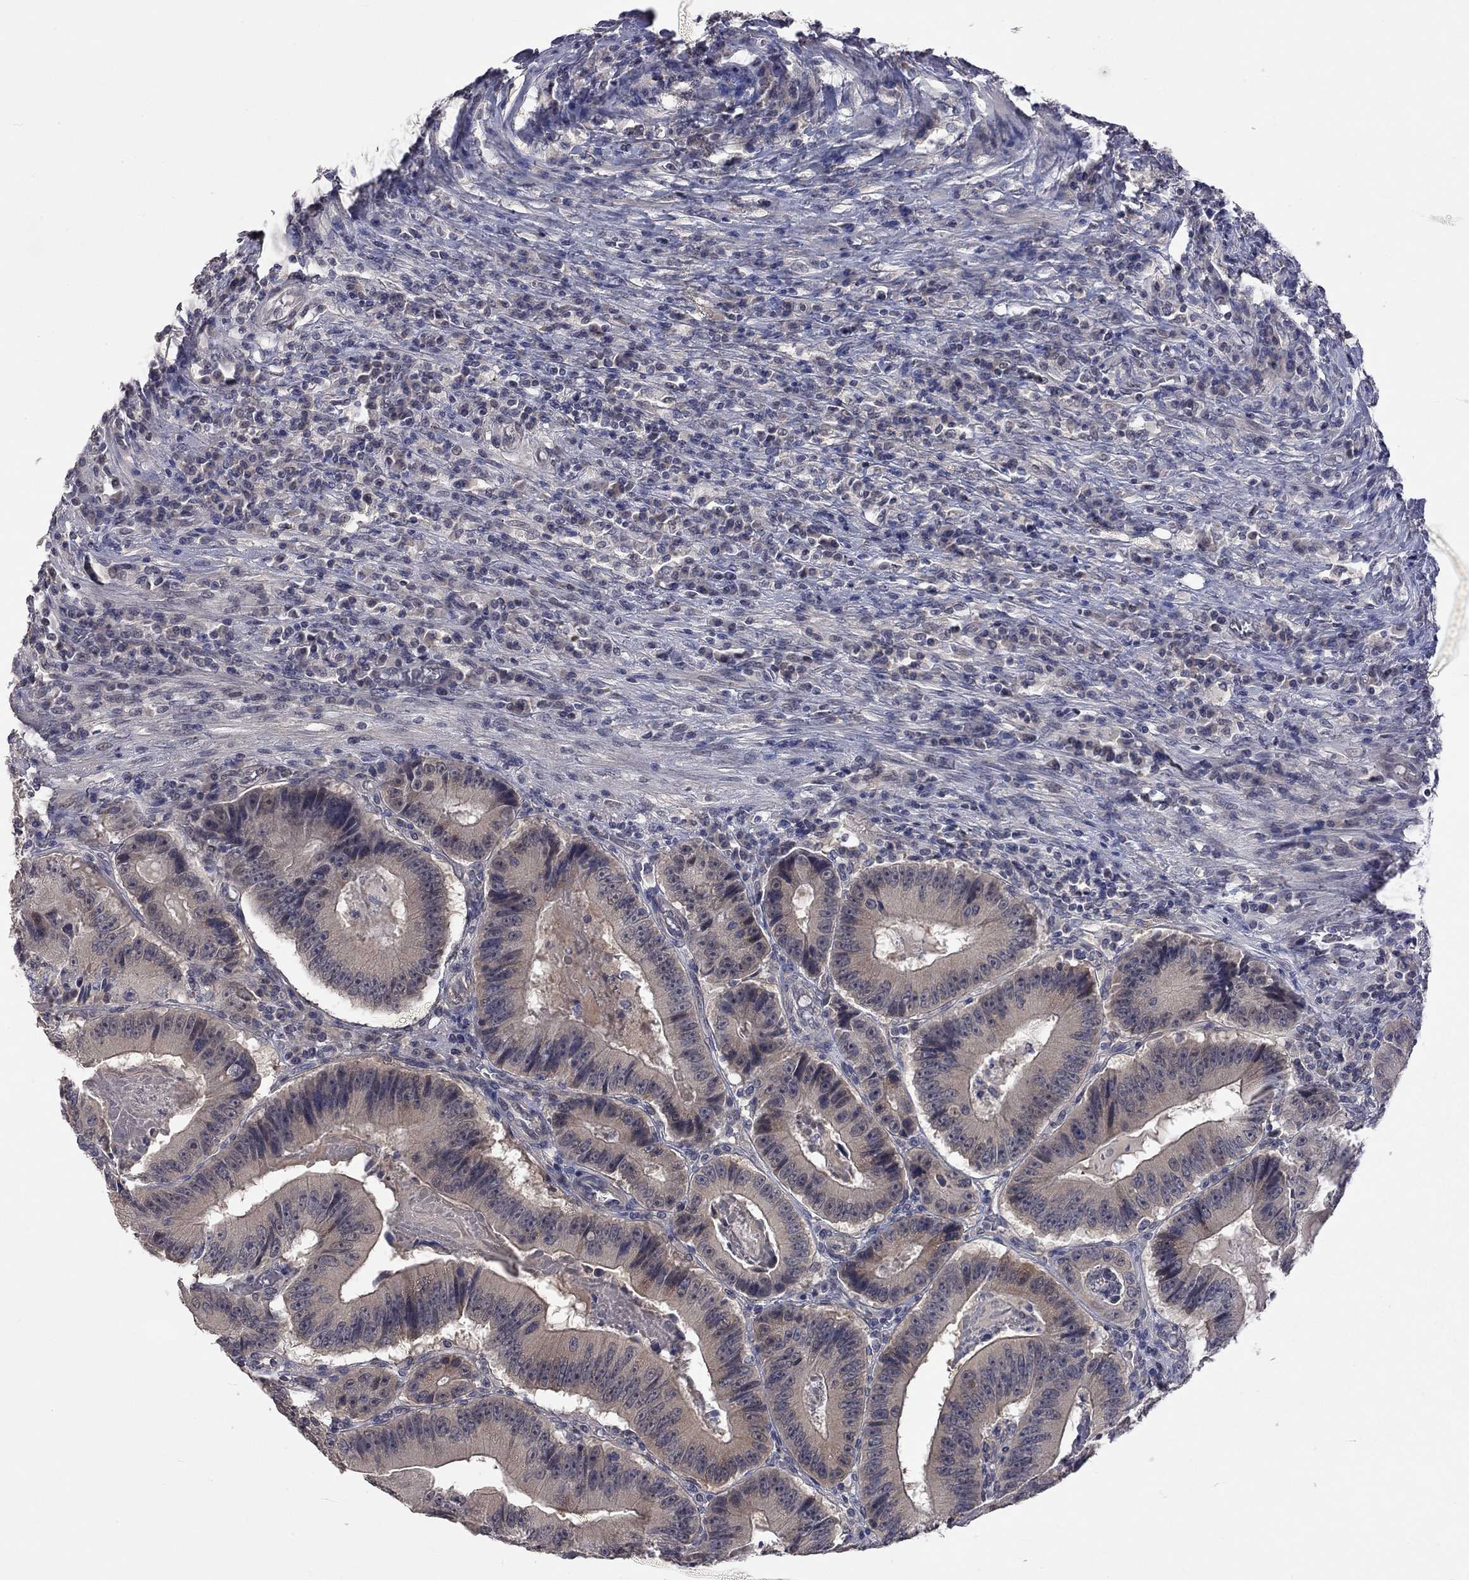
{"staining": {"intensity": "weak", "quantity": "25%-75%", "location": "cytoplasmic/membranous"}, "tissue": "colorectal cancer", "cell_type": "Tumor cells", "image_type": "cancer", "snomed": [{"axis": "morphology", "description": "Adenocarcinoma, NOS"}, {"axis": "topography", "description": "Colon"}], "caption": "A brown stain shows weak cytoplasmic/membranous staining of a protein in colorectal cancer tumor cells.", "gene": "FABP12", "patient": {"sex": "female", "age": 86}}